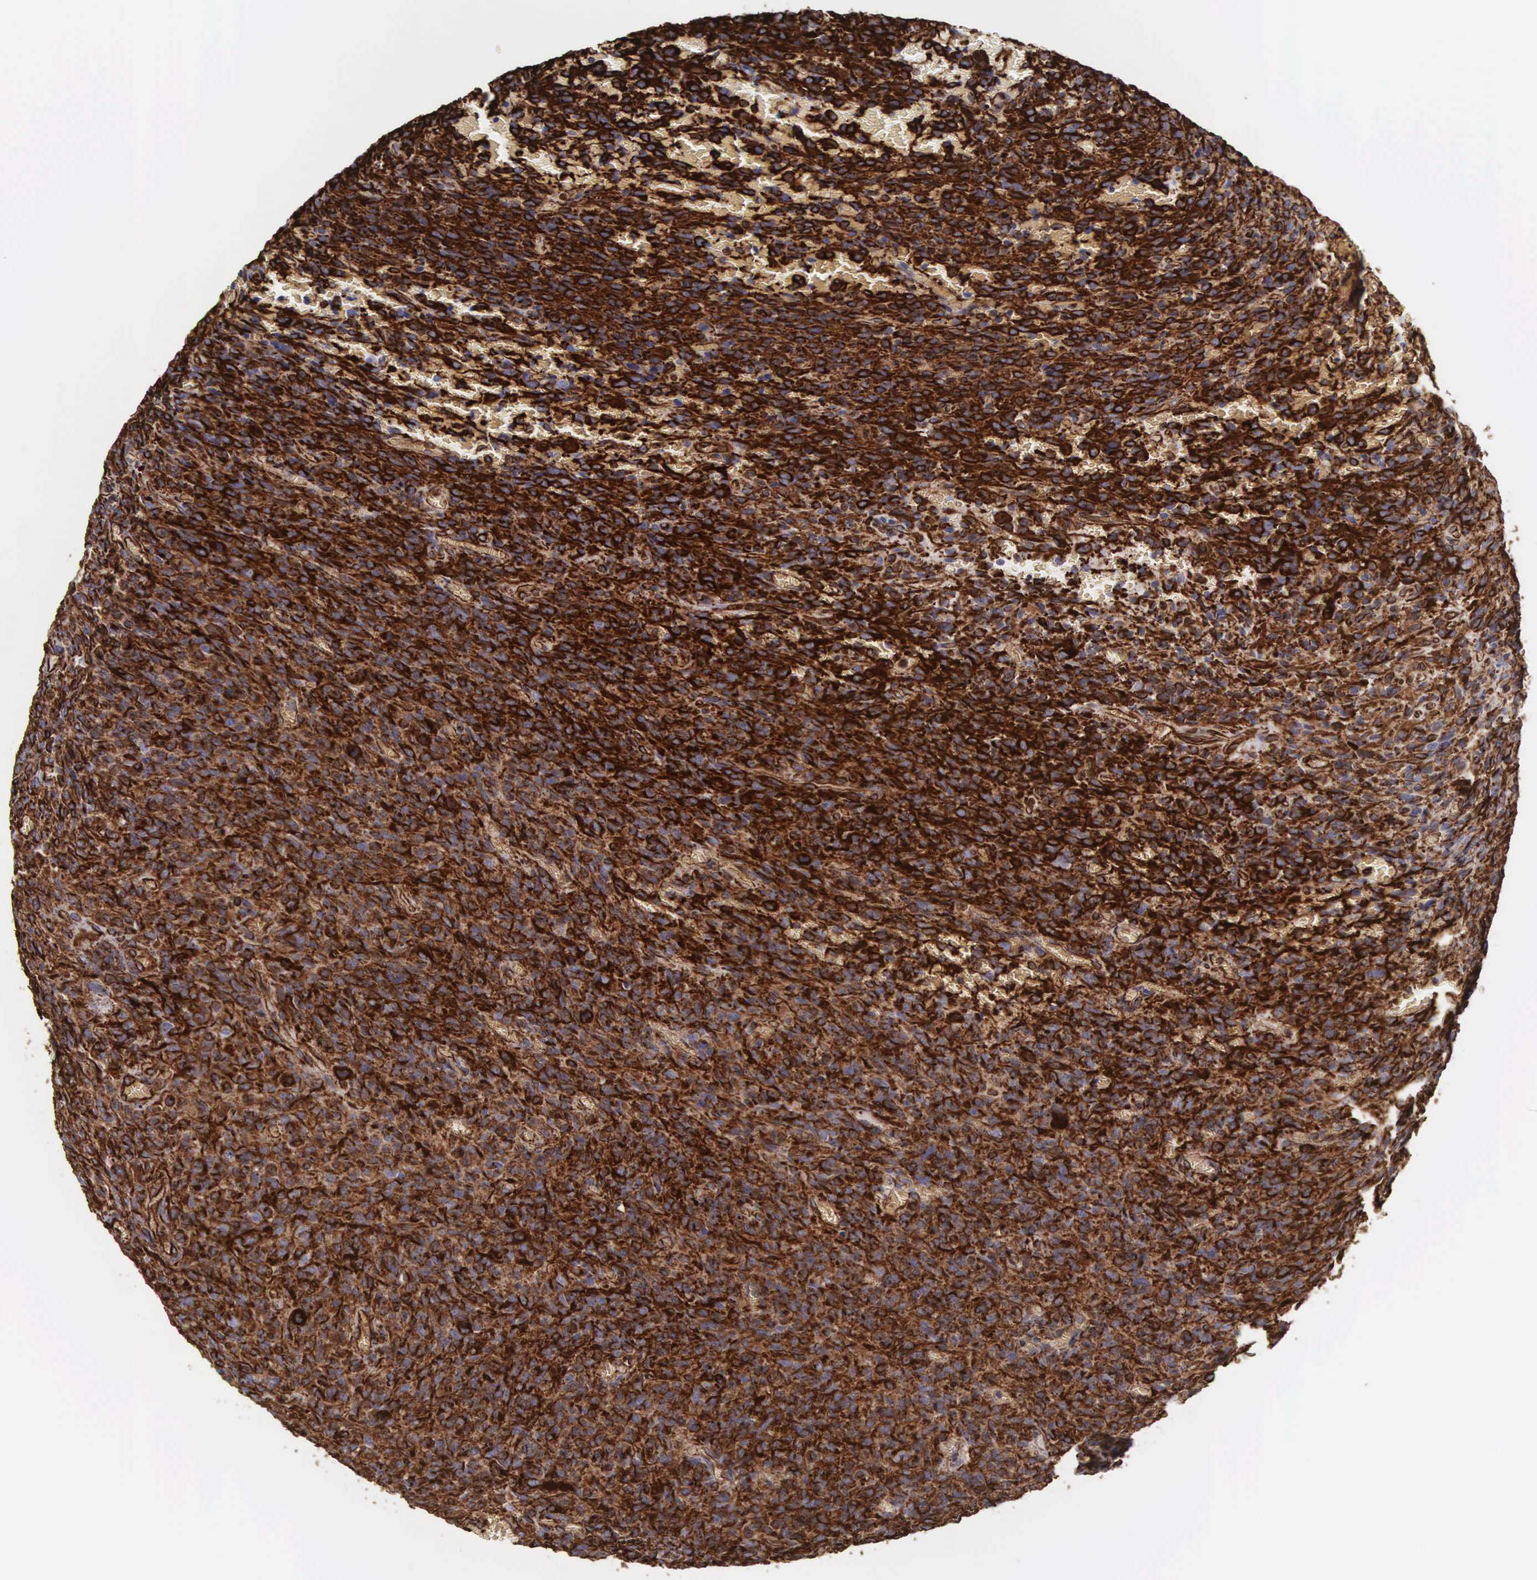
{"staining": {"intensity": "strong", "quantity": ">75%", "location": "cytoplasmic/membranous"}, "tissue": "glioma", "cell_type": "Tumor cells", "image_type": "cancer", "snomed": [{"axis": "morphology", "description": "Glioma, malignant, High grade"}, {"axis": "topography", "description": "Brain"}], "caption": "IHC histopathology image of neoplastic tissue: malignant high-grade glioma stained using immunohistochemistry shows high levels of strong protein expression localized specifically in the cytoplasmic/membranous of tumor cells, appearing as a cytoplasmic/membranous brown color.", "gene": "VIM", "patient": {"sex": "male", "age": 56}}